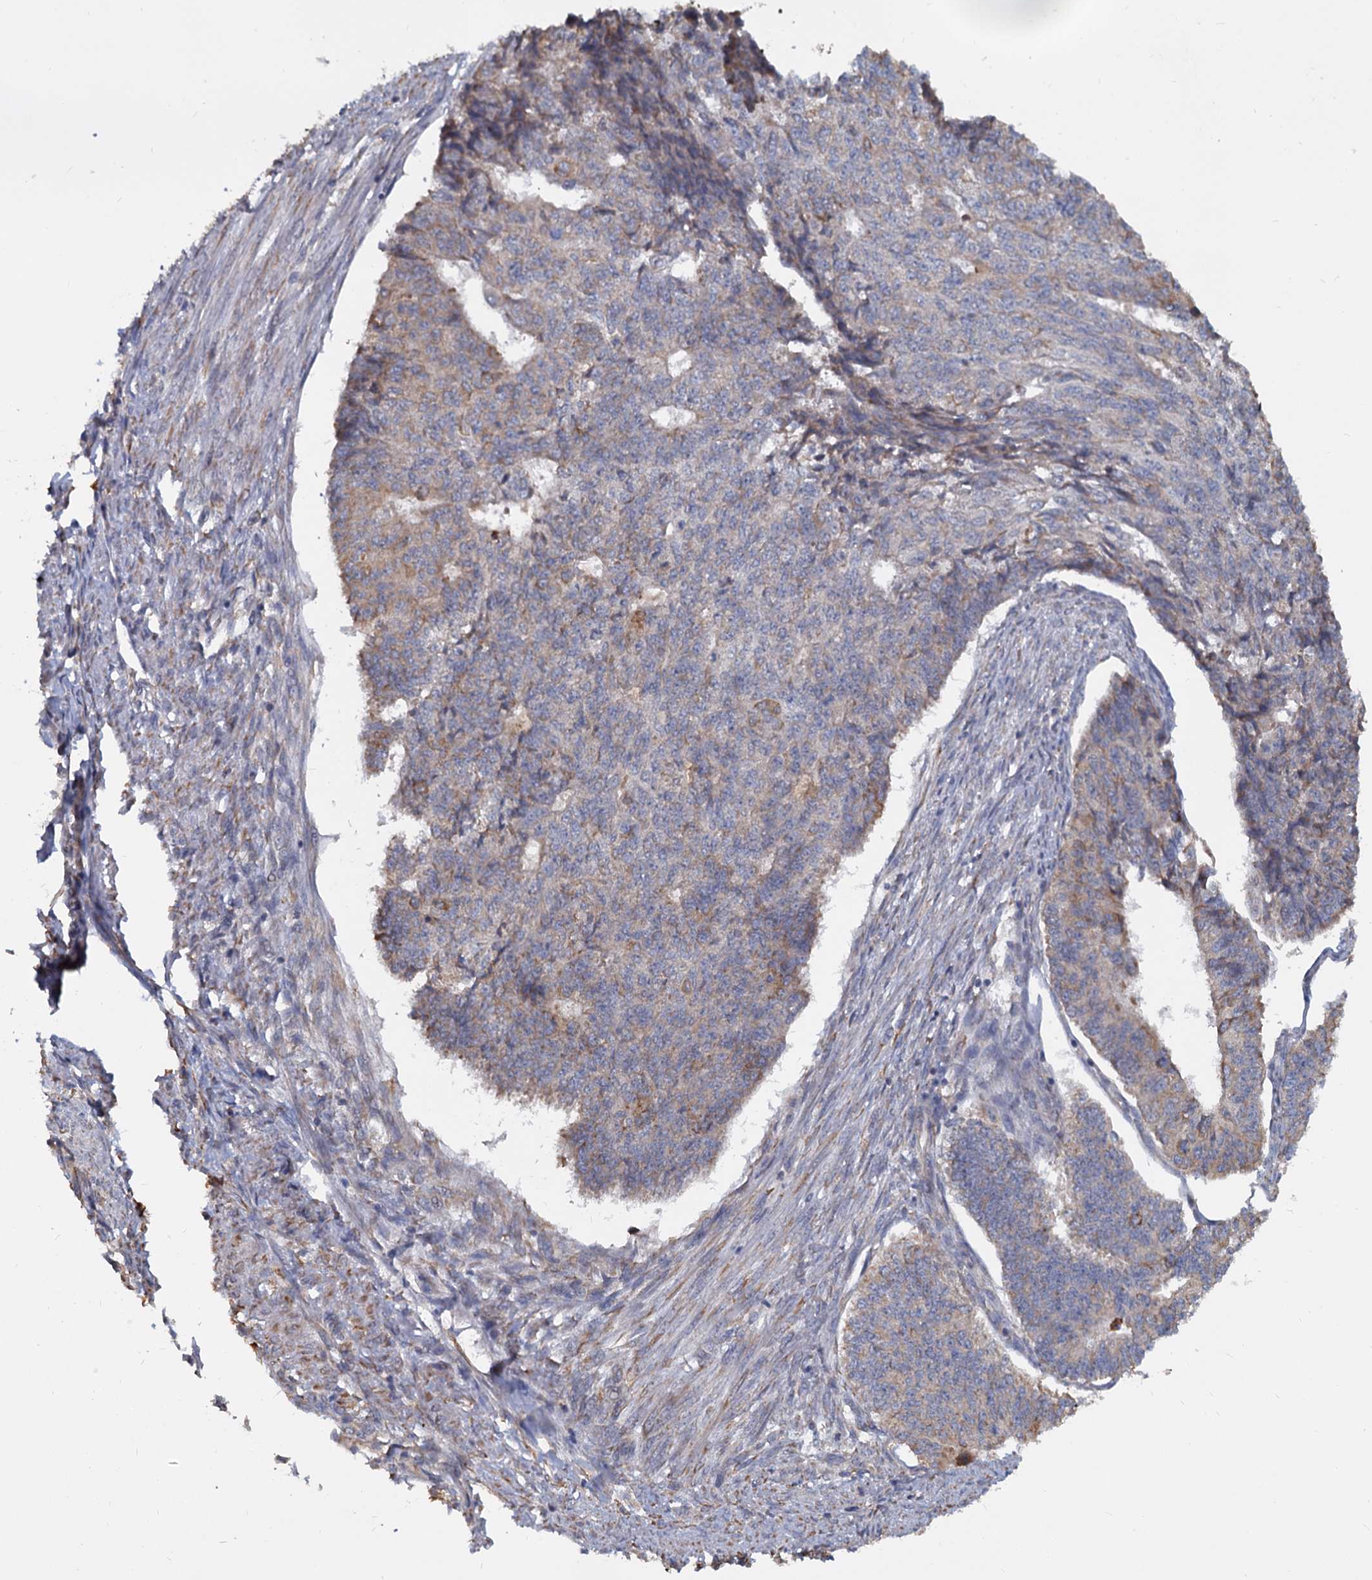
{"staining": {"intensity": "moderate", "quantity": "25%-75%", "location": "cytoplasmic/membranous"}, "tissue": "endometrial cancer", "cell_type": "Tumor cells", "image_type": "cancer", "snomed": [{"axis": "morphology", "description": "Adenocarcinoma, NOS"}, {"axis": "topography", "description": "Endometrium"}], "caption": "Adenocarcinoma (endometrial) stained with a protein marker demonstrates moderate staining in tumor cells.", "gene": "LRRC51", "patient": {"sex": "female", "age": 32}}